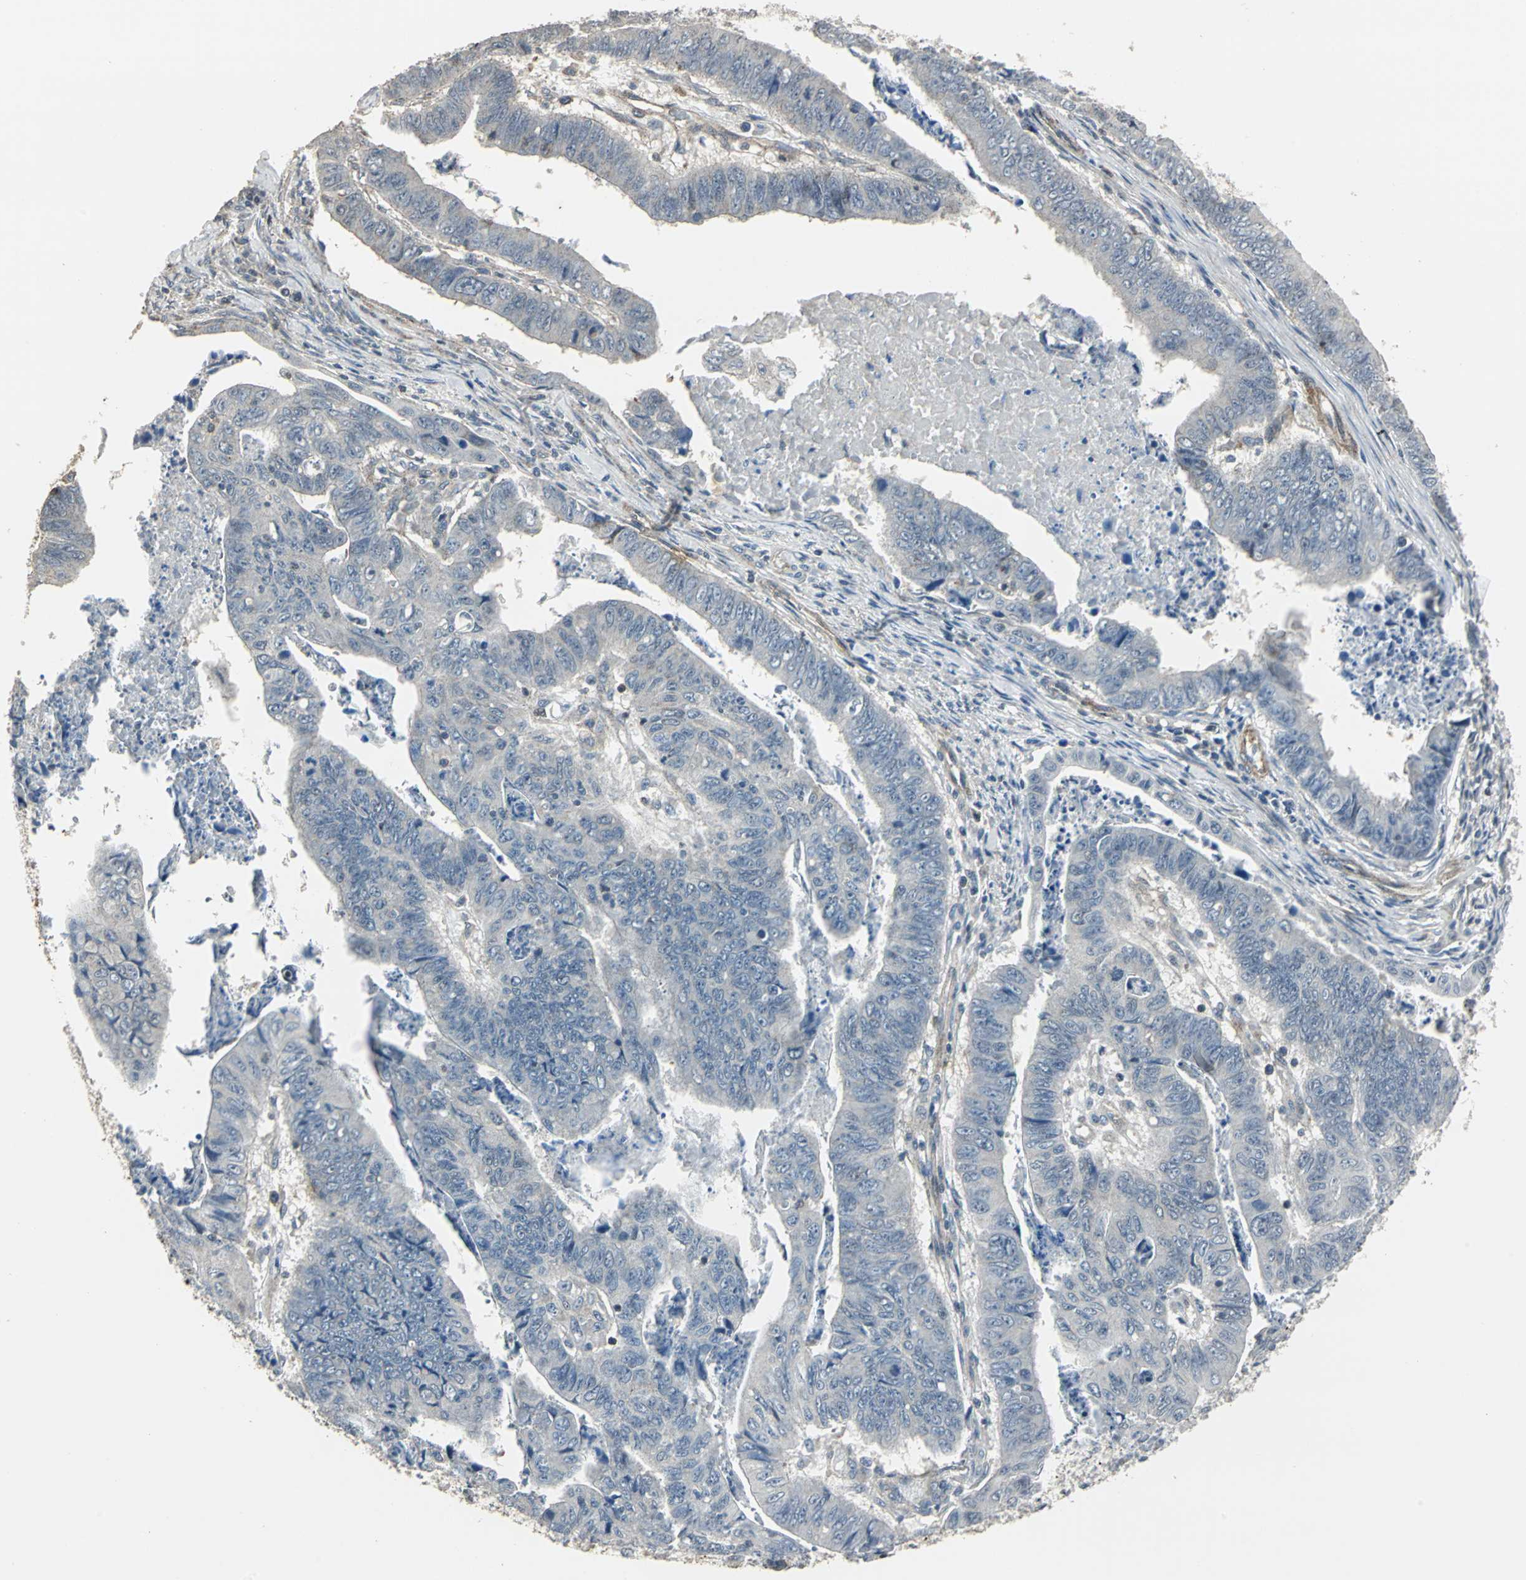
{"staining": {"intensity": "weak", "quantity": "25%-75%", "location": "cytoplasmic/membranous"}, "tissue": "stomach cancer", "cell_type": "Tumor cells", "image_type": "cancer", "snomed": [{"axis": "morphology", "description": "Adenocarcinoma, NOS"}, {"axis": "topography", "description": "Stomach, lower"}], "caption": "Adenocarcinoma (stomach) stained for a protein (brown) demonstrates weak cytoplasmic/membranous positive staining in about 25%-75% of tumor cells.", "gene": "DNAJB4", "patient": {"sex": "male", "age": 77}}